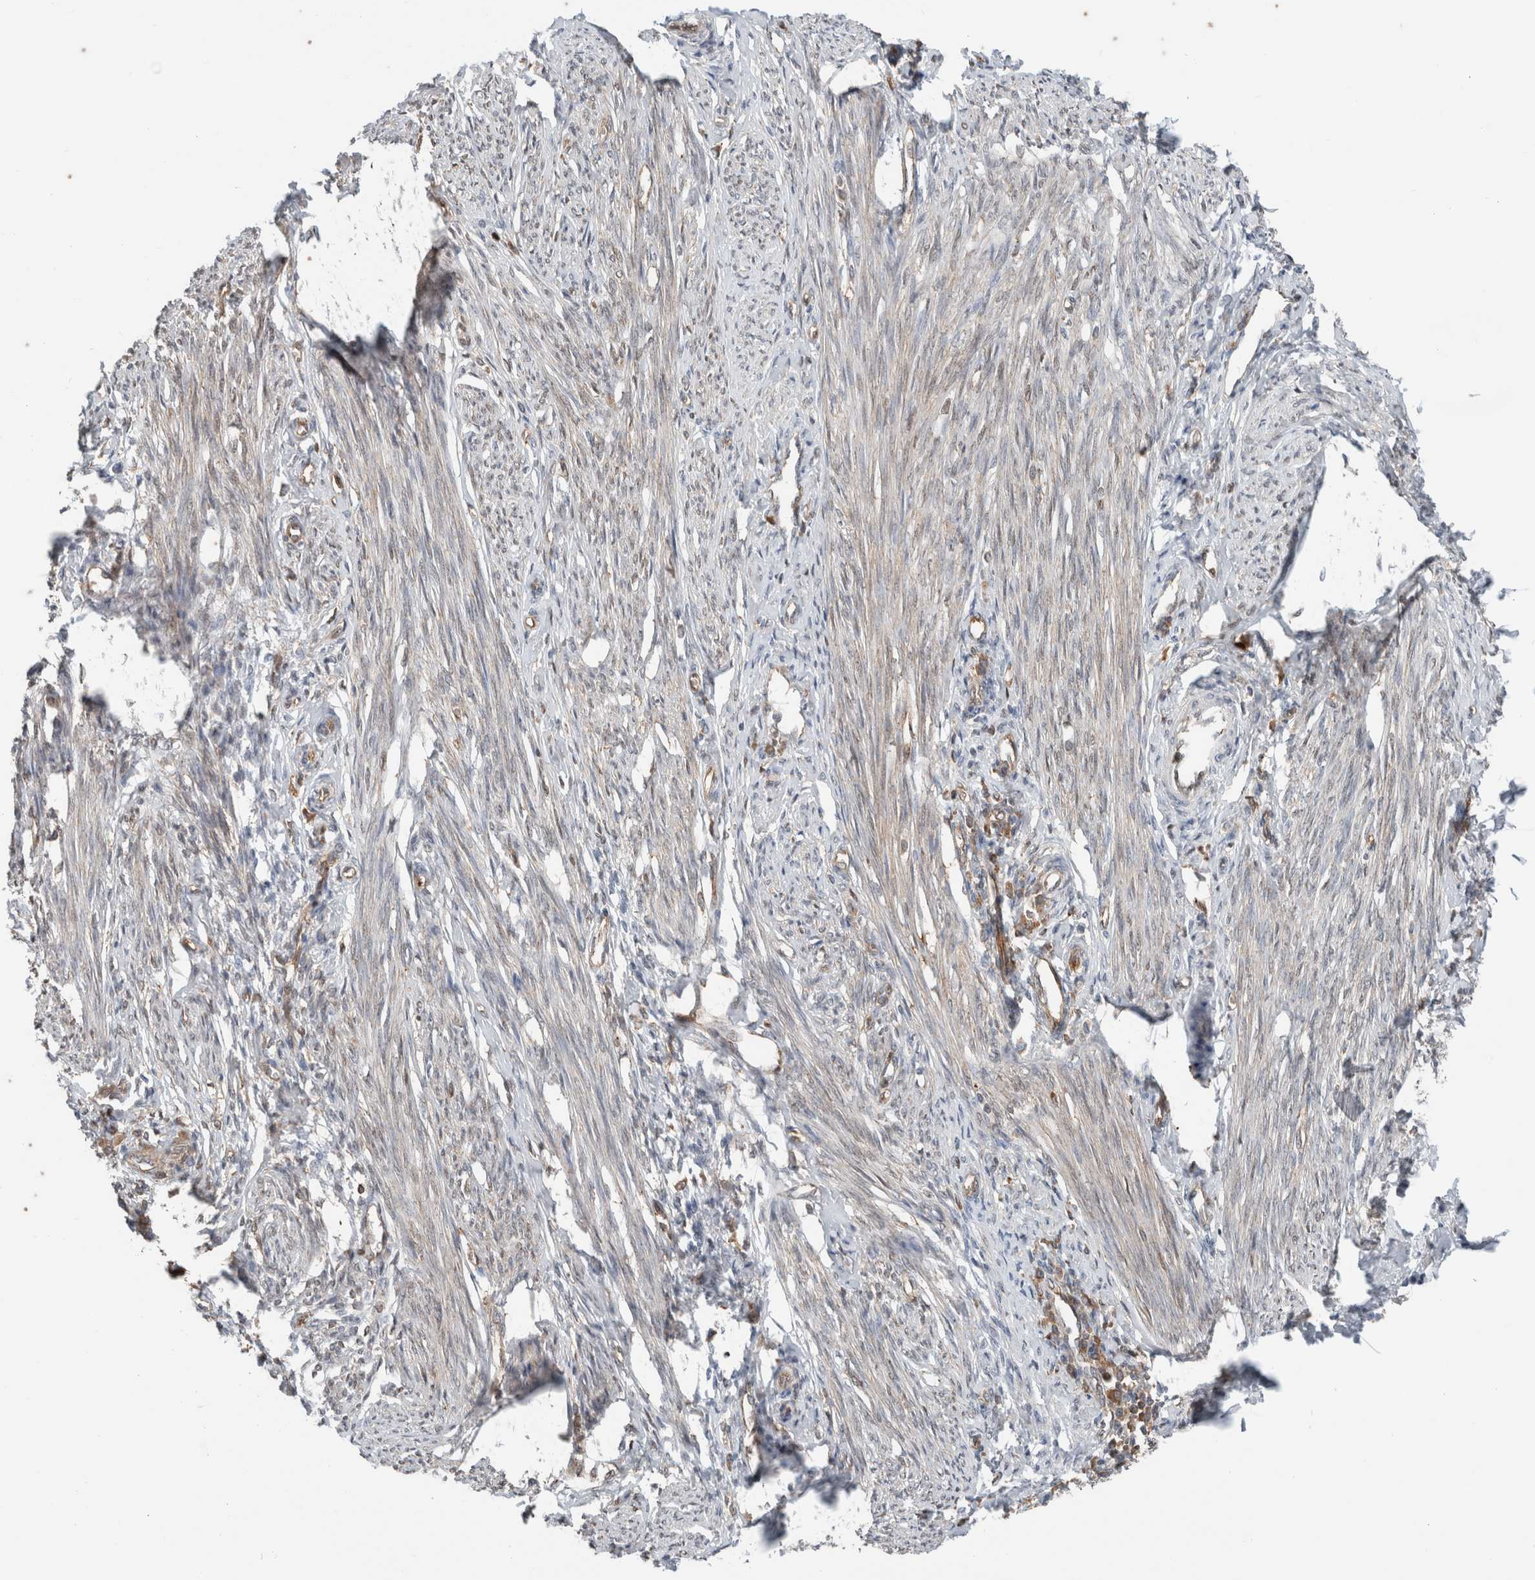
{"staining": {"intensity": "weak", "quantity": "25%-75%", "location": "cytoplasmic/membranous,nuclear"}, "tissue": "endometrium", "cell_type": "Cells in endometrial stroma", "image_type": "normal", "snomed": [{"axis": "morphology", "description": "Normal tissue, NOS"}, {"axis": "topography", "description": "Endometrium"}], "caption": "The photomicrograph demonstrates immunohistochemical staining of normal endometrium. There is weak cytoplasmic/membranous,nuclear positivity is present in about 25%-75% of cells in endometrial stroma.", "gene": "XPNPEP1", "patient": {"sex": "female", "age": 56}}